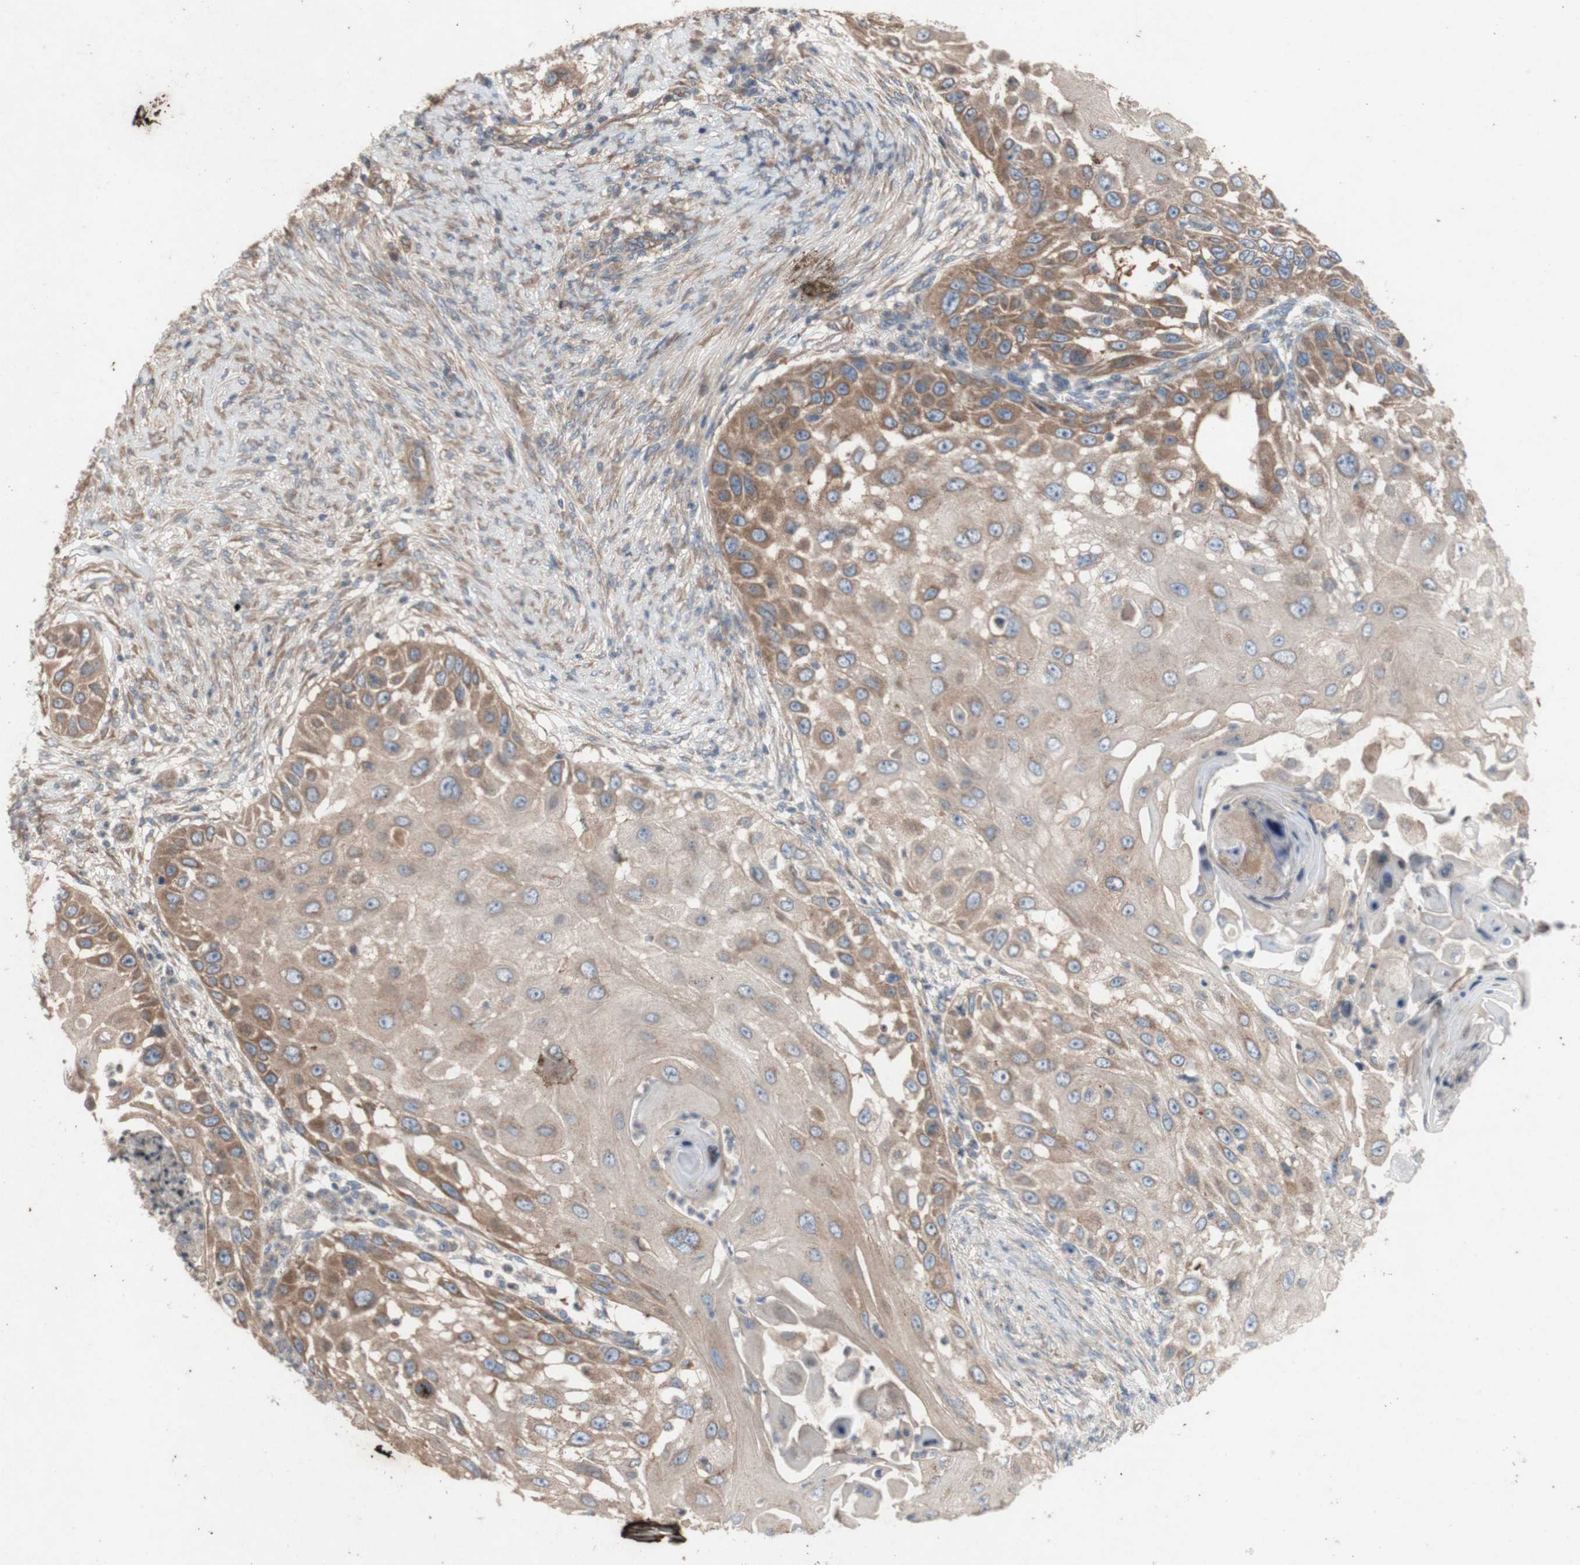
{"staining": {"intensity": "moderate", "quantity": ">75%", "location": "cytoplasmic/membranous"}, "tissue": "skin cancer", "cell_type": "Tumor cells", "image_type": "cancer", "snomed": [{"axis": "morphology", "description": "Squamous cell carcinoma, NOS"}, {"axis": "topography", "description": "Skin"}], "caption": "IHC staining of skin cancer, which displays medium levels of moderate cytoplasmic/membranous expression in about >75% of tumor cells indicating moderate cytoplasmic/membranous protein positivity. The staining was performed using DAB (3,3'-diaminobenzidine) (brown) for protein detection and nuclei were counterstained in hematoxylin (blue).", "gene": "TST", "patient": {"sex": "female", "age": 44}}